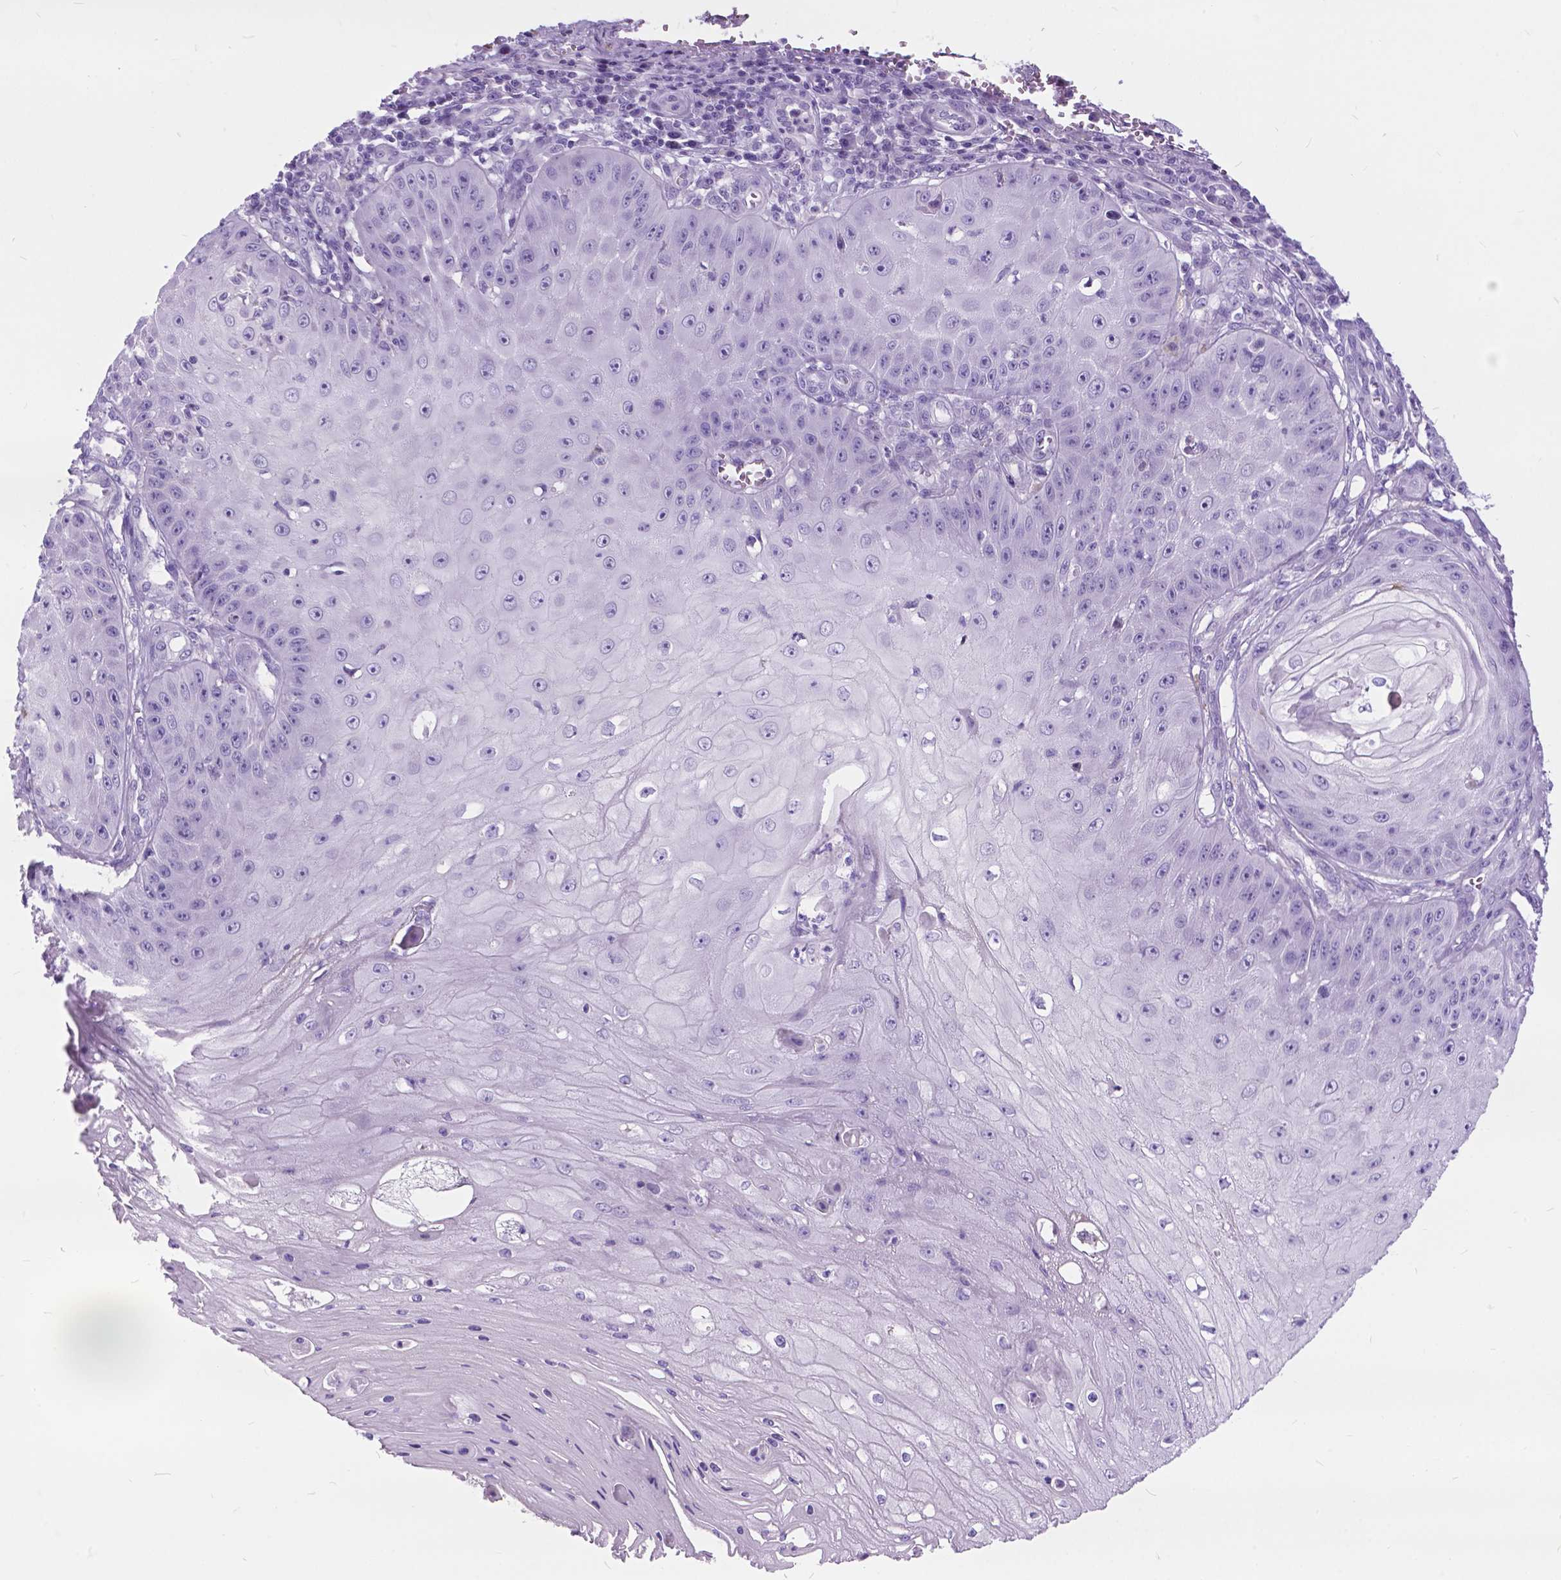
{"staining": {"intensity": "negative", "quantity": "none", "location": "none"}, "tissue": "skin cancer", "cell_type": "Tumor cells", "image_type": "cancer", "snomed": [{"axis": "morphology", "description": "Squamous cell carcinoma, NOS"}, {"axis": "topography", "description": "Skin"}], "caption": "An IHC histopathology image of squamous cell carcinoma (skin) is shown. There is no staining in tumor cells of squamous cell carcinoma (skin).", "gene": "BSND", "patient": {"sex": "male", "age": 70}}